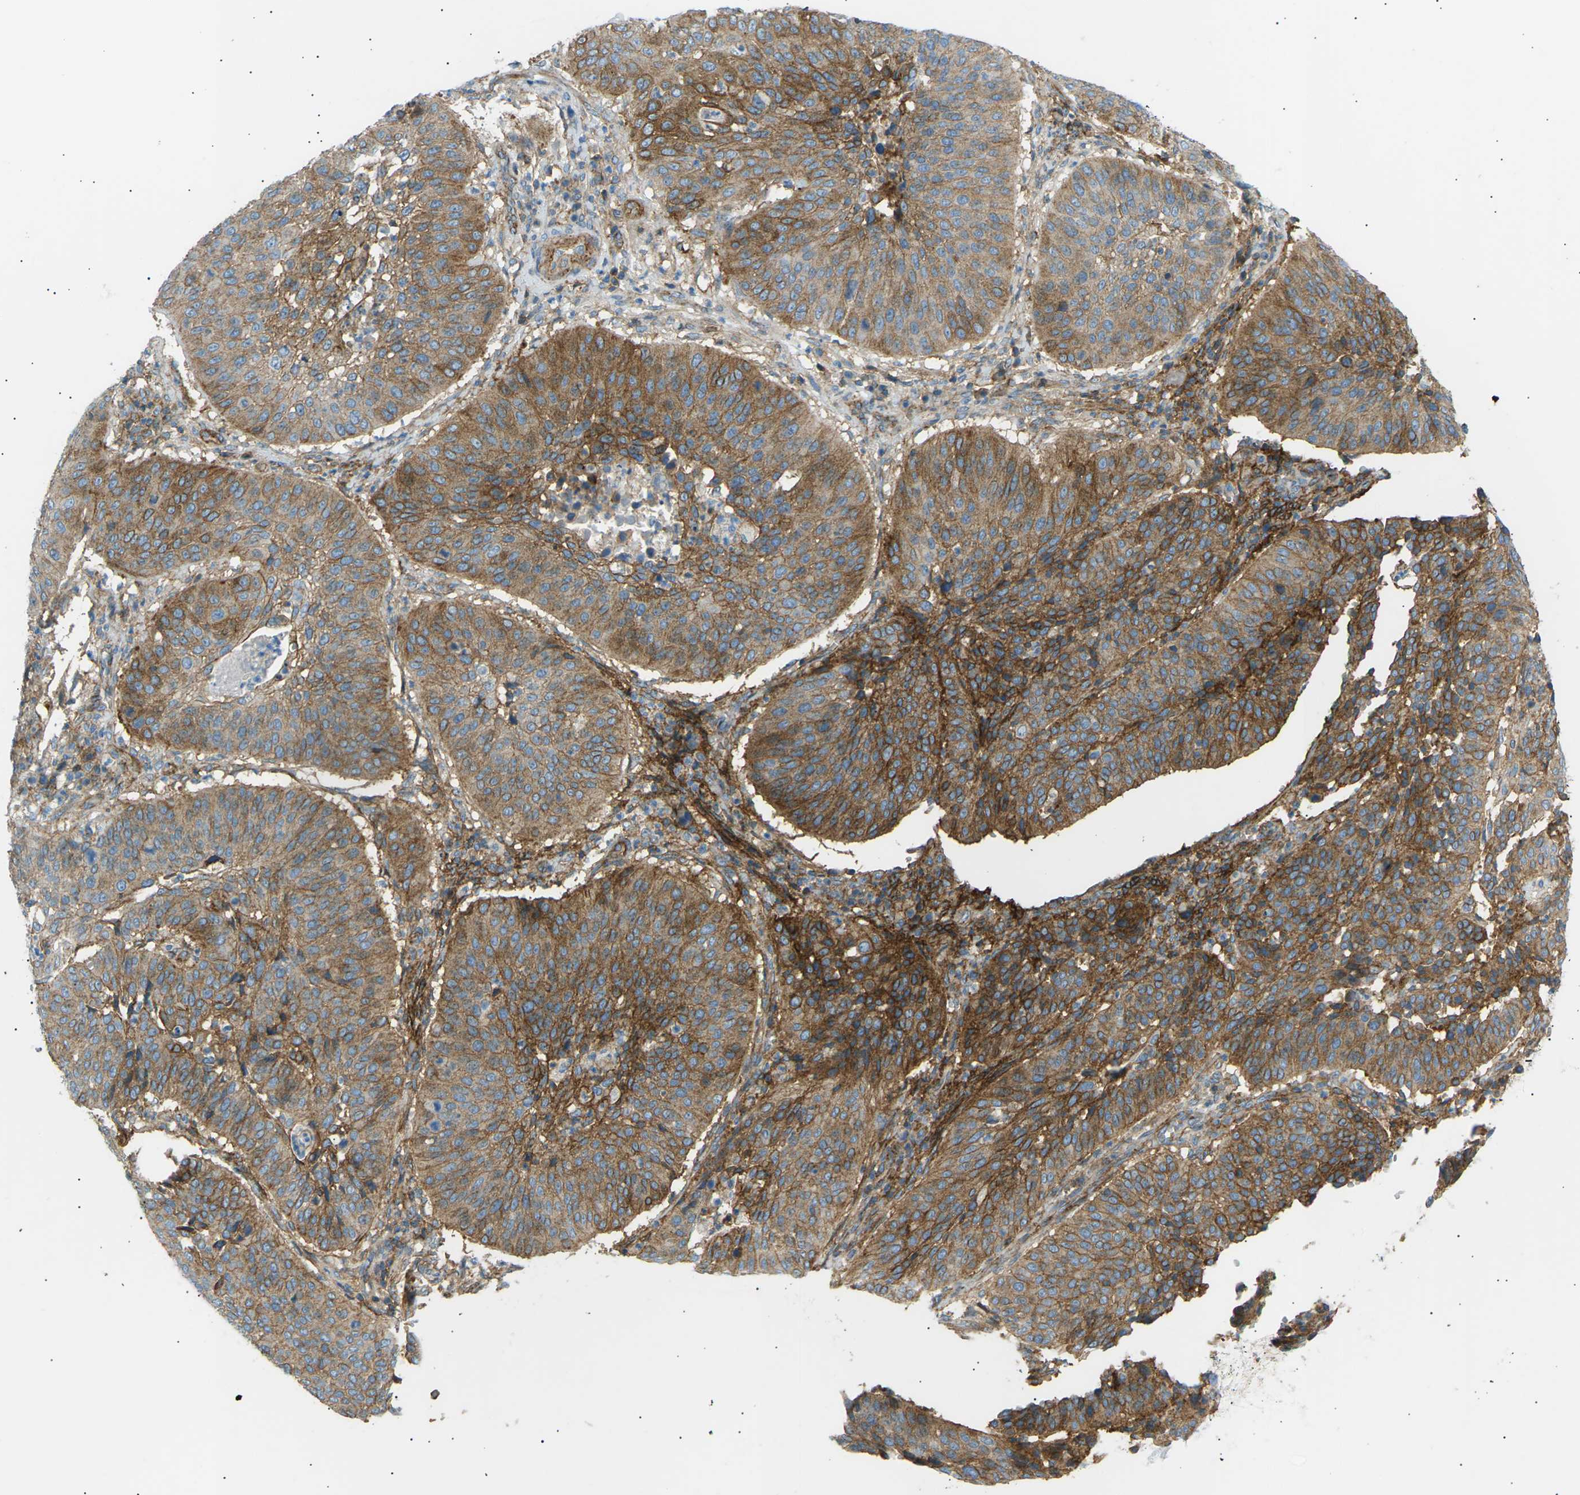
{"staining": {"intensity": "moderate", "quantity": ">75%", "location": "cytoplasmic/membranous"}, "tissue": "cervical cancer", "cell_type": "Tumor cells", "image_type": "cancer", "snomed": [{"axis": "morphology", "description": "Normal tissue, NOS"}, {"axis": "morphology", "description": "Squamous cell carcinoma, NOS"}, {"axis": "topography", "description": "Cervix"}], "caption": "Cervical squamous cell carcinoma tissue shows moderate cytoplasmic/membranous staining in about >75% of tumor cells", "gene": "ATP2B4", "patient": {"sex": "female", "age": 39}}